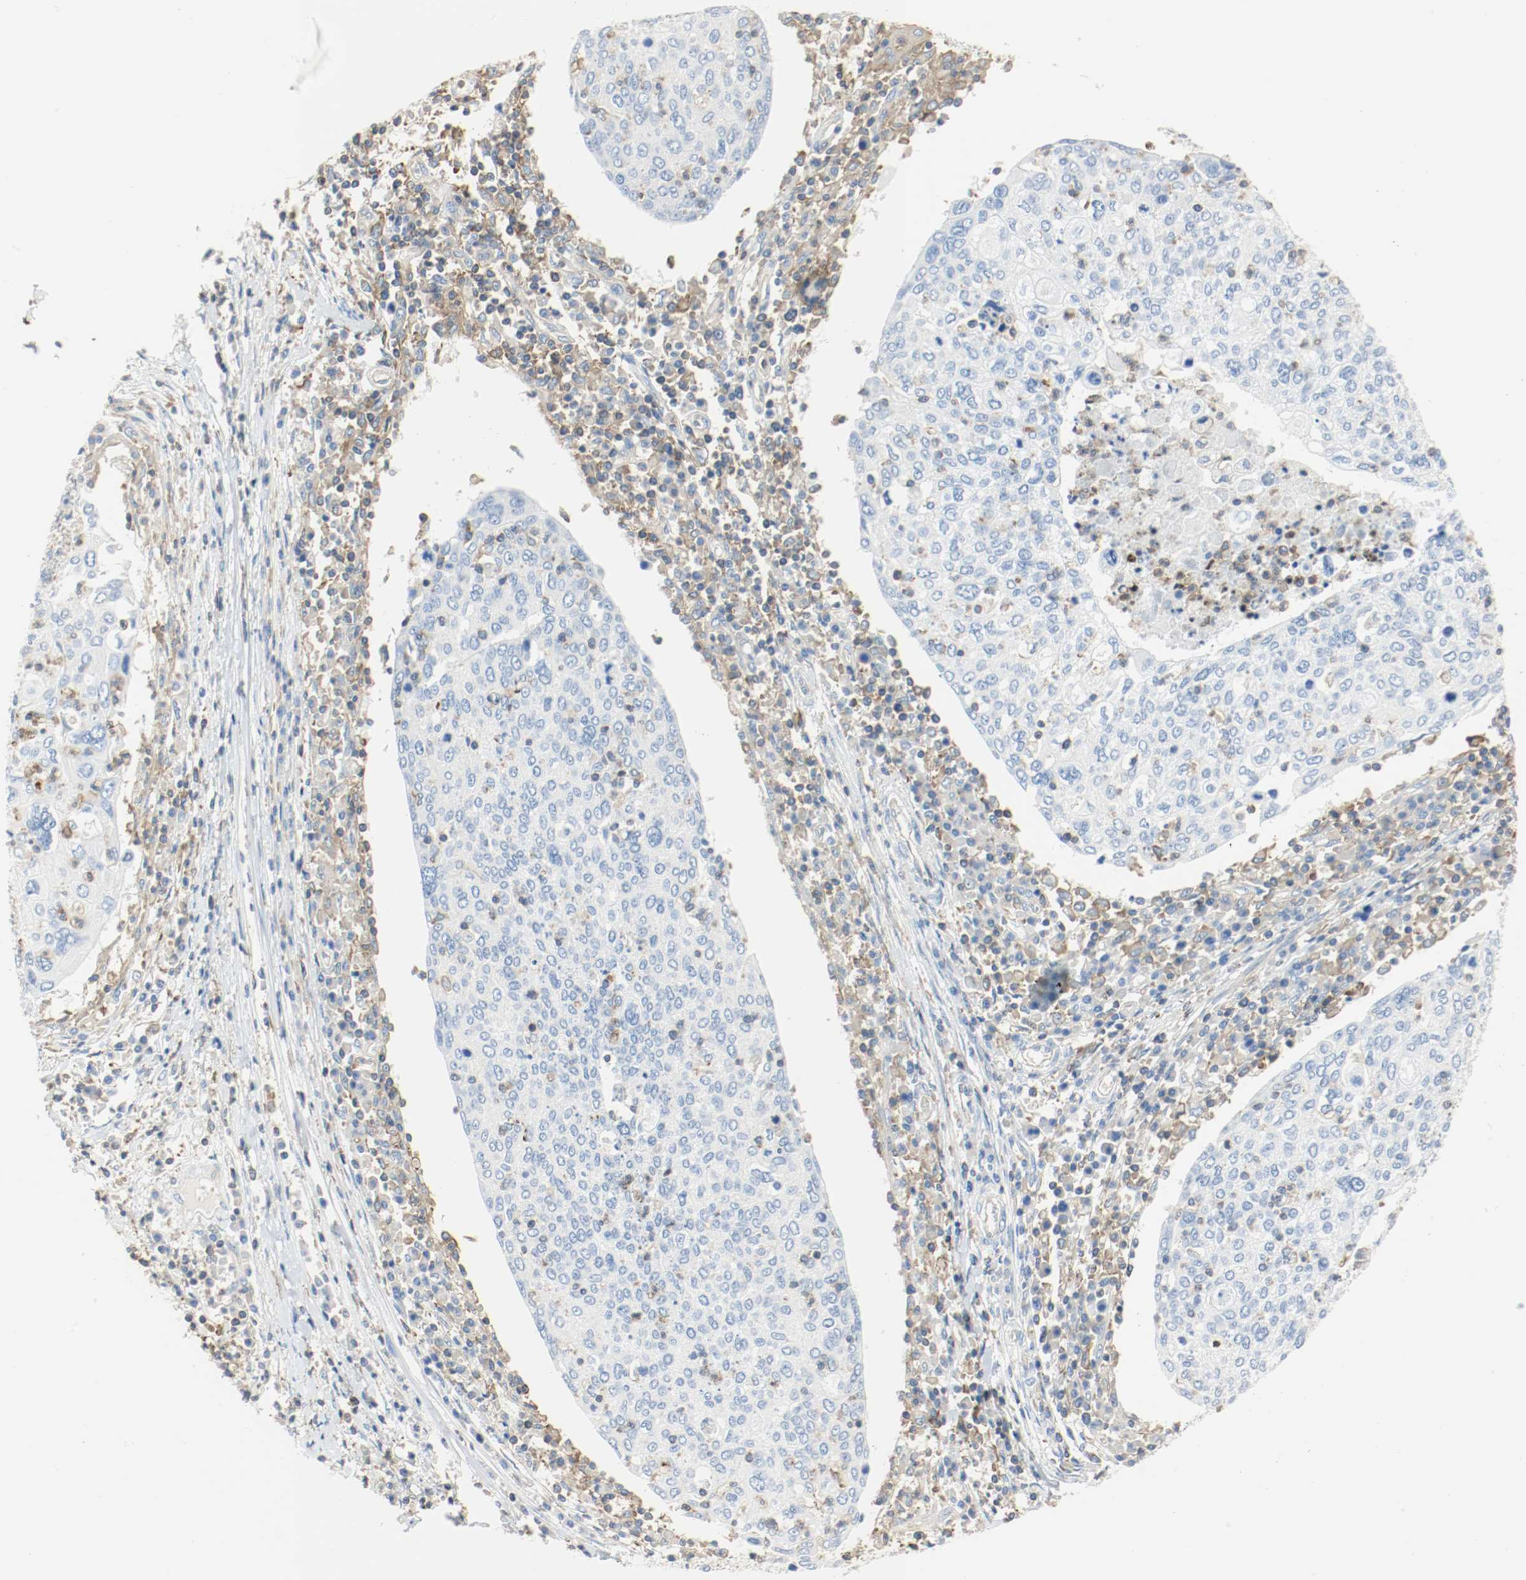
{"staining": {"intensity": "negative", "quantity": "none", "location": "none"}, "tissue": "cervical cancer", "cell_type": "Tumor cells", "image_type": "cancer", "snomed": [{"axis": "morphology", "description": "Squamous cell carcinoma, NOS"}, {"axis": "topography", "description": "Cervix"}], "caption": "Immunohistochemistry of squamous cell carcinoma (cervical) displays no staining in tumor cells.", "gene": "ARPC1B", "patient": {"sex": "female", "age": 40}}